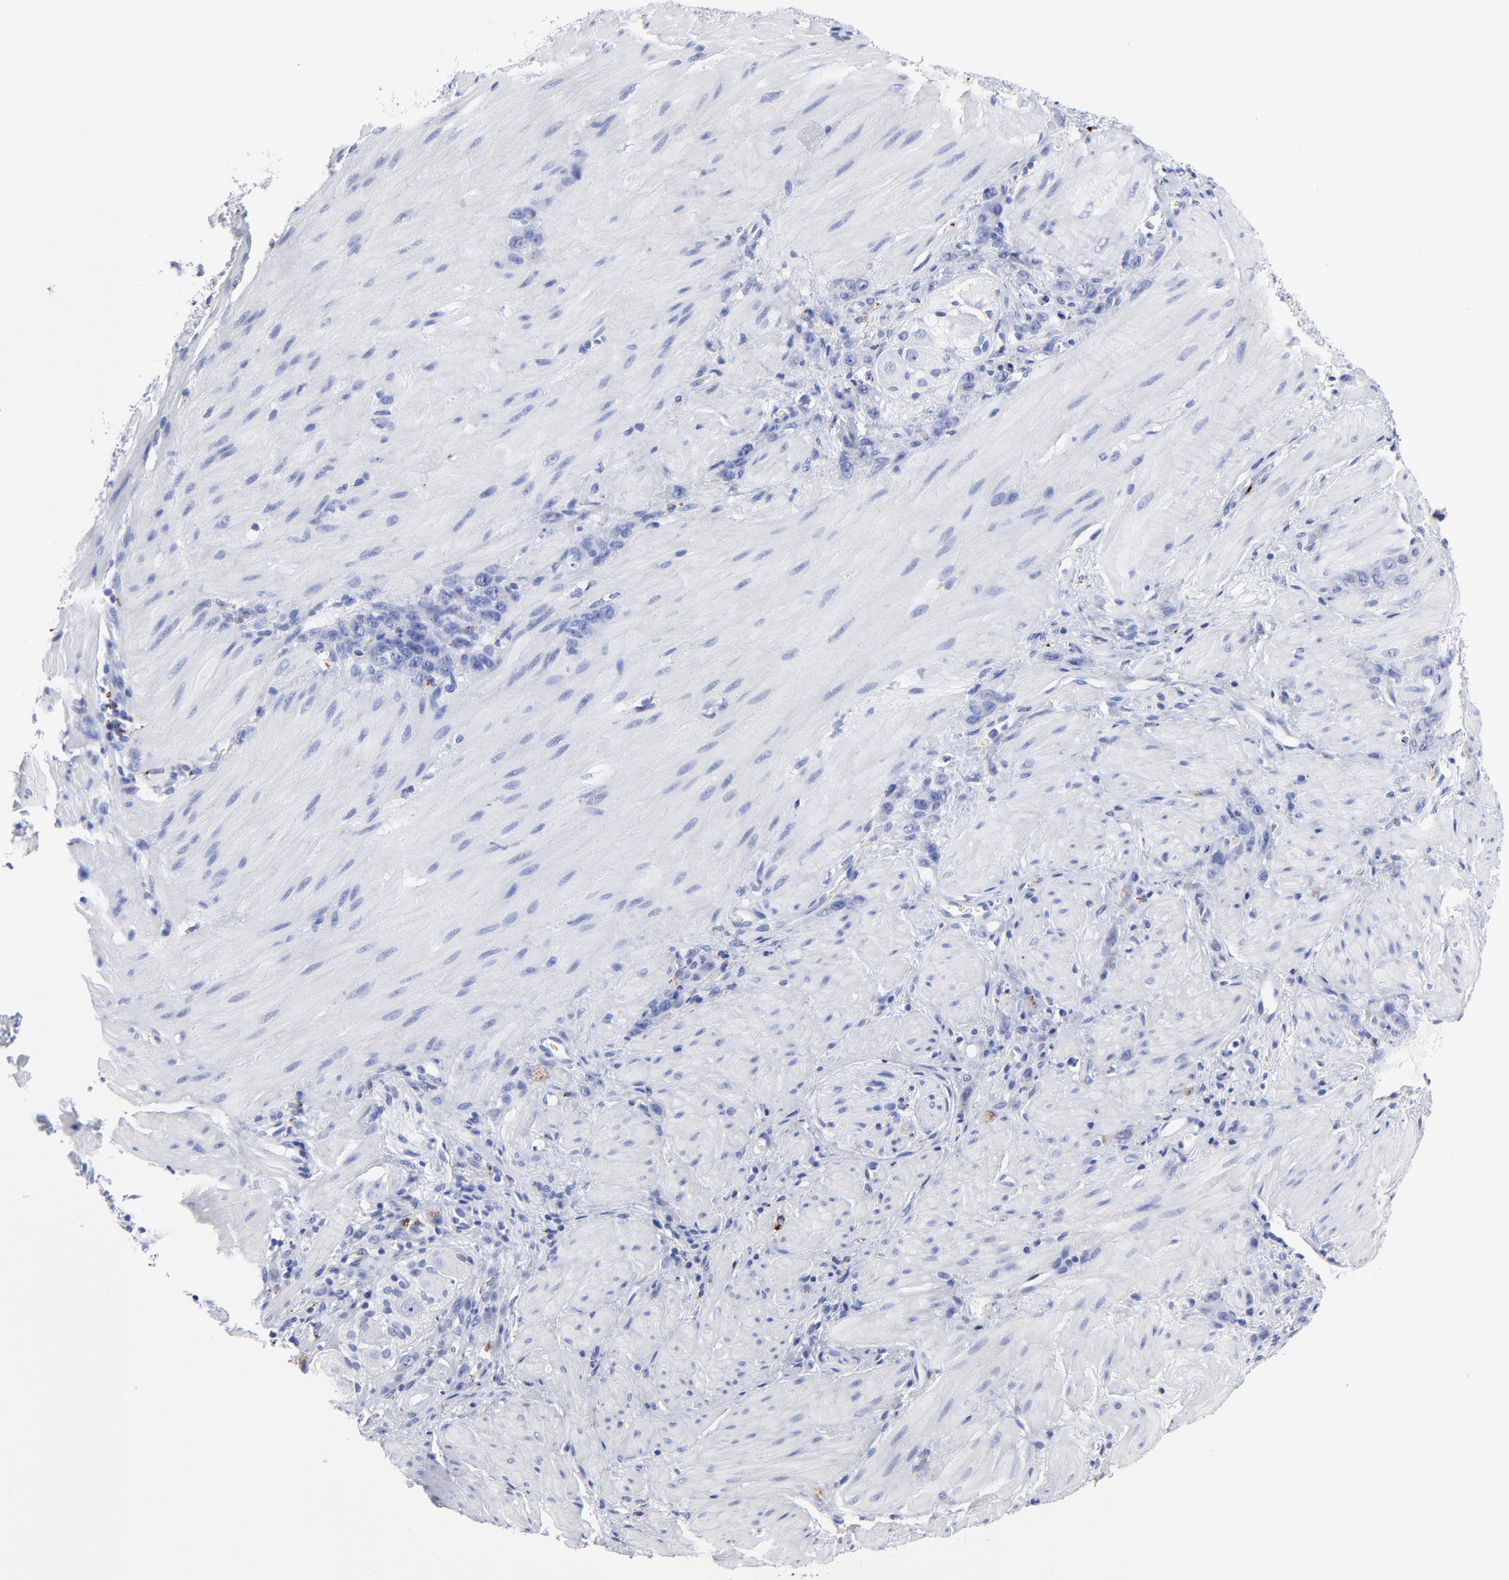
{"staining": {"intensity": "negative", "quantity": "none", "location": "none"}, "tissue": "stomach cancer", "cell_type": "Tumor cells", "image_type": "cancer", "snomed": [{"axis": "morphology", "description": "Normal tissue, NOS"}, {"axis": "morphology", "description": "Adenocarcinoma, NOS"}, {"axis": "topography", "description": "Stomach"}], "caption": "Image shows no protein expression in tumor cells of stomach cancer tissue.", "gene": "CPVL", "patient": {"sex": "male", "age": 82}}